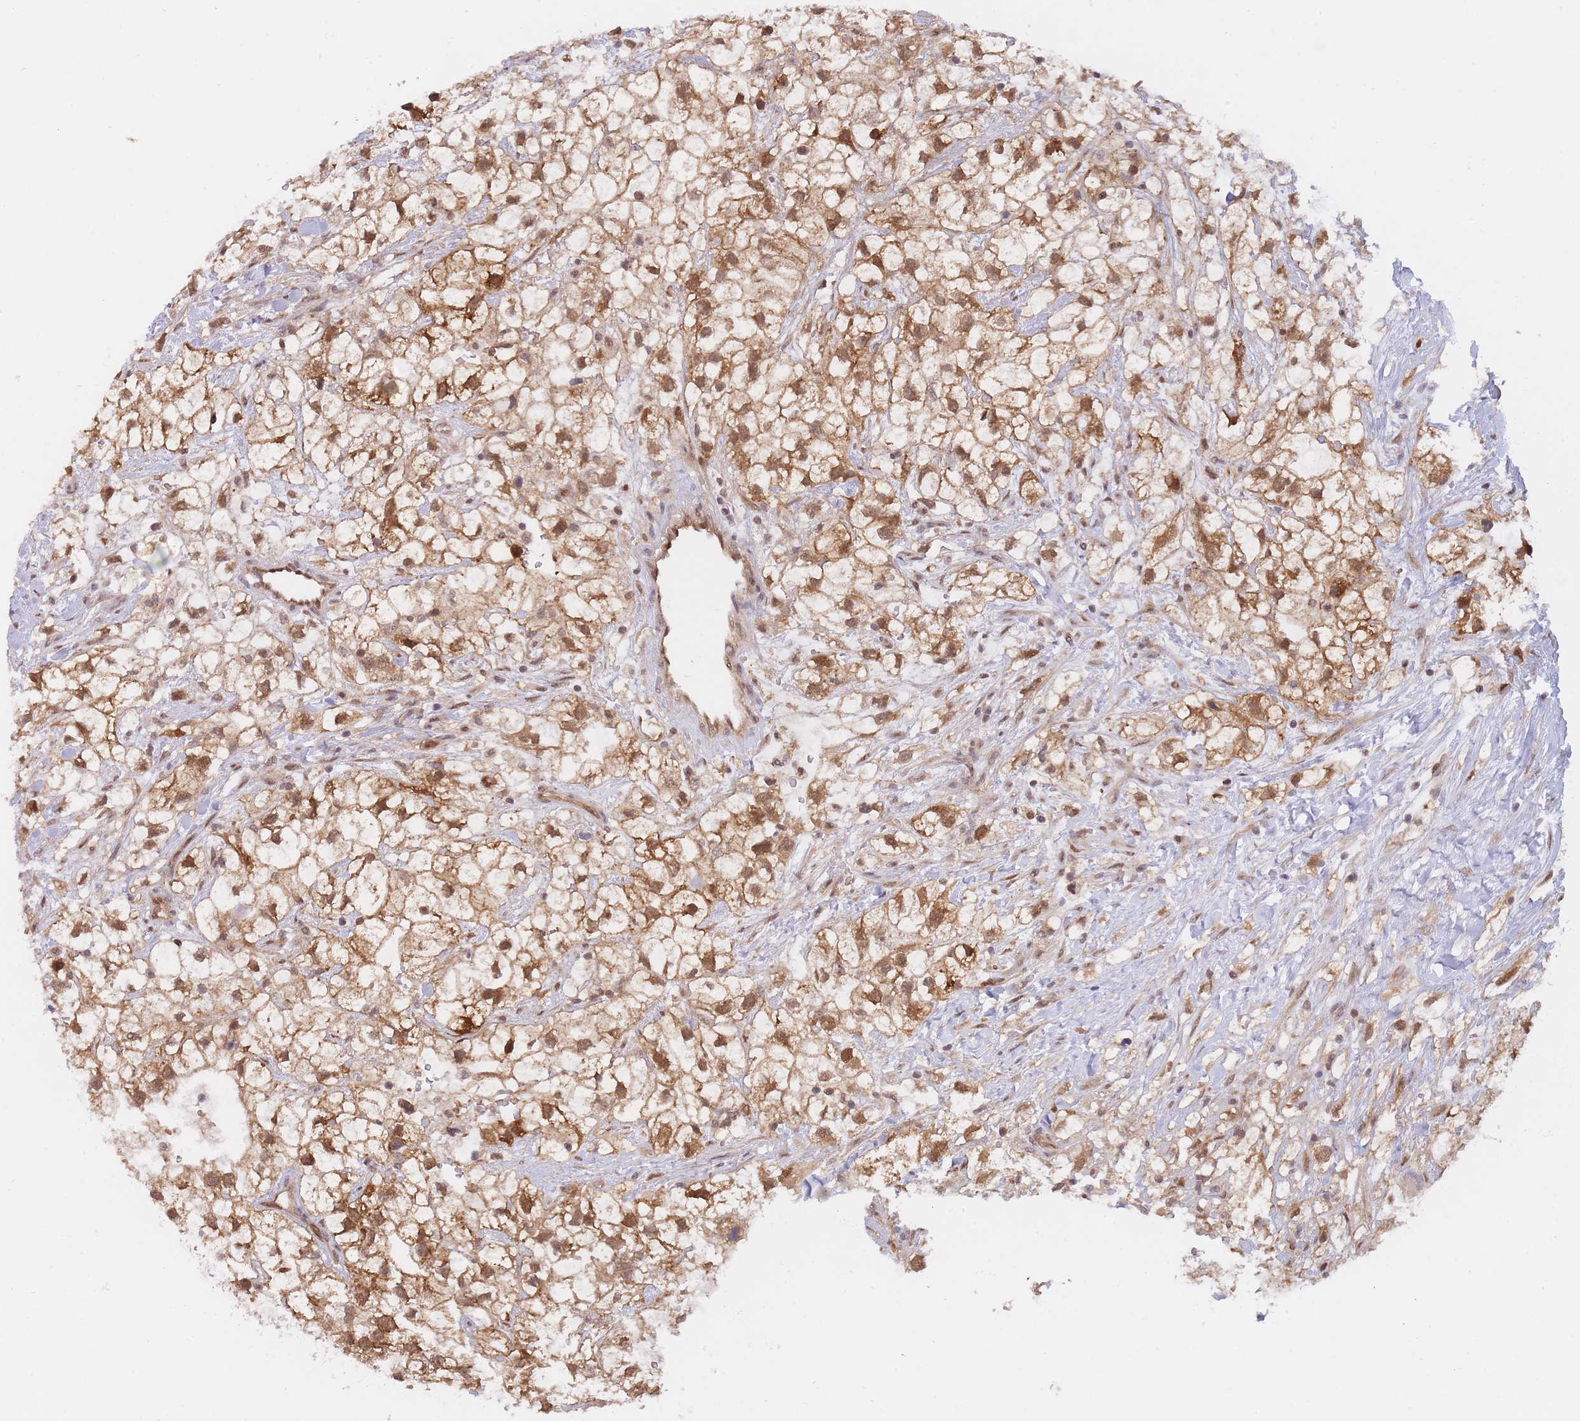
{"staining": {"intensity": "moderate", "quantity": ">75%", "location": "cytoplasmic/membranous,nuclear"}, "tissue": "renal cancer", "cell_type": "Tumor cells", "image_type": "cancer", "snomed": [{"axis": "morphology", "description": "Adenocarcinoma, NOS"}, {"axis": "topography", "description": "Kidney"}], "caption": "DAB (3,3'-diaminobenzidine) immunohistochemical staining of human adenocarcinoma (renal) shows moderate cytoplasmic/membranous and nuclear protein positivity in about >75% of tumor cells. The staining was performed using DAB (3,3'-diaminobenzidine) to visualize the protein expression in brown, while the nuclei were stained in blue with hematoxylin (Magnification: 20x).", "gene": "NSFL1C", "patient": {"sex": "male", "age": 59}}